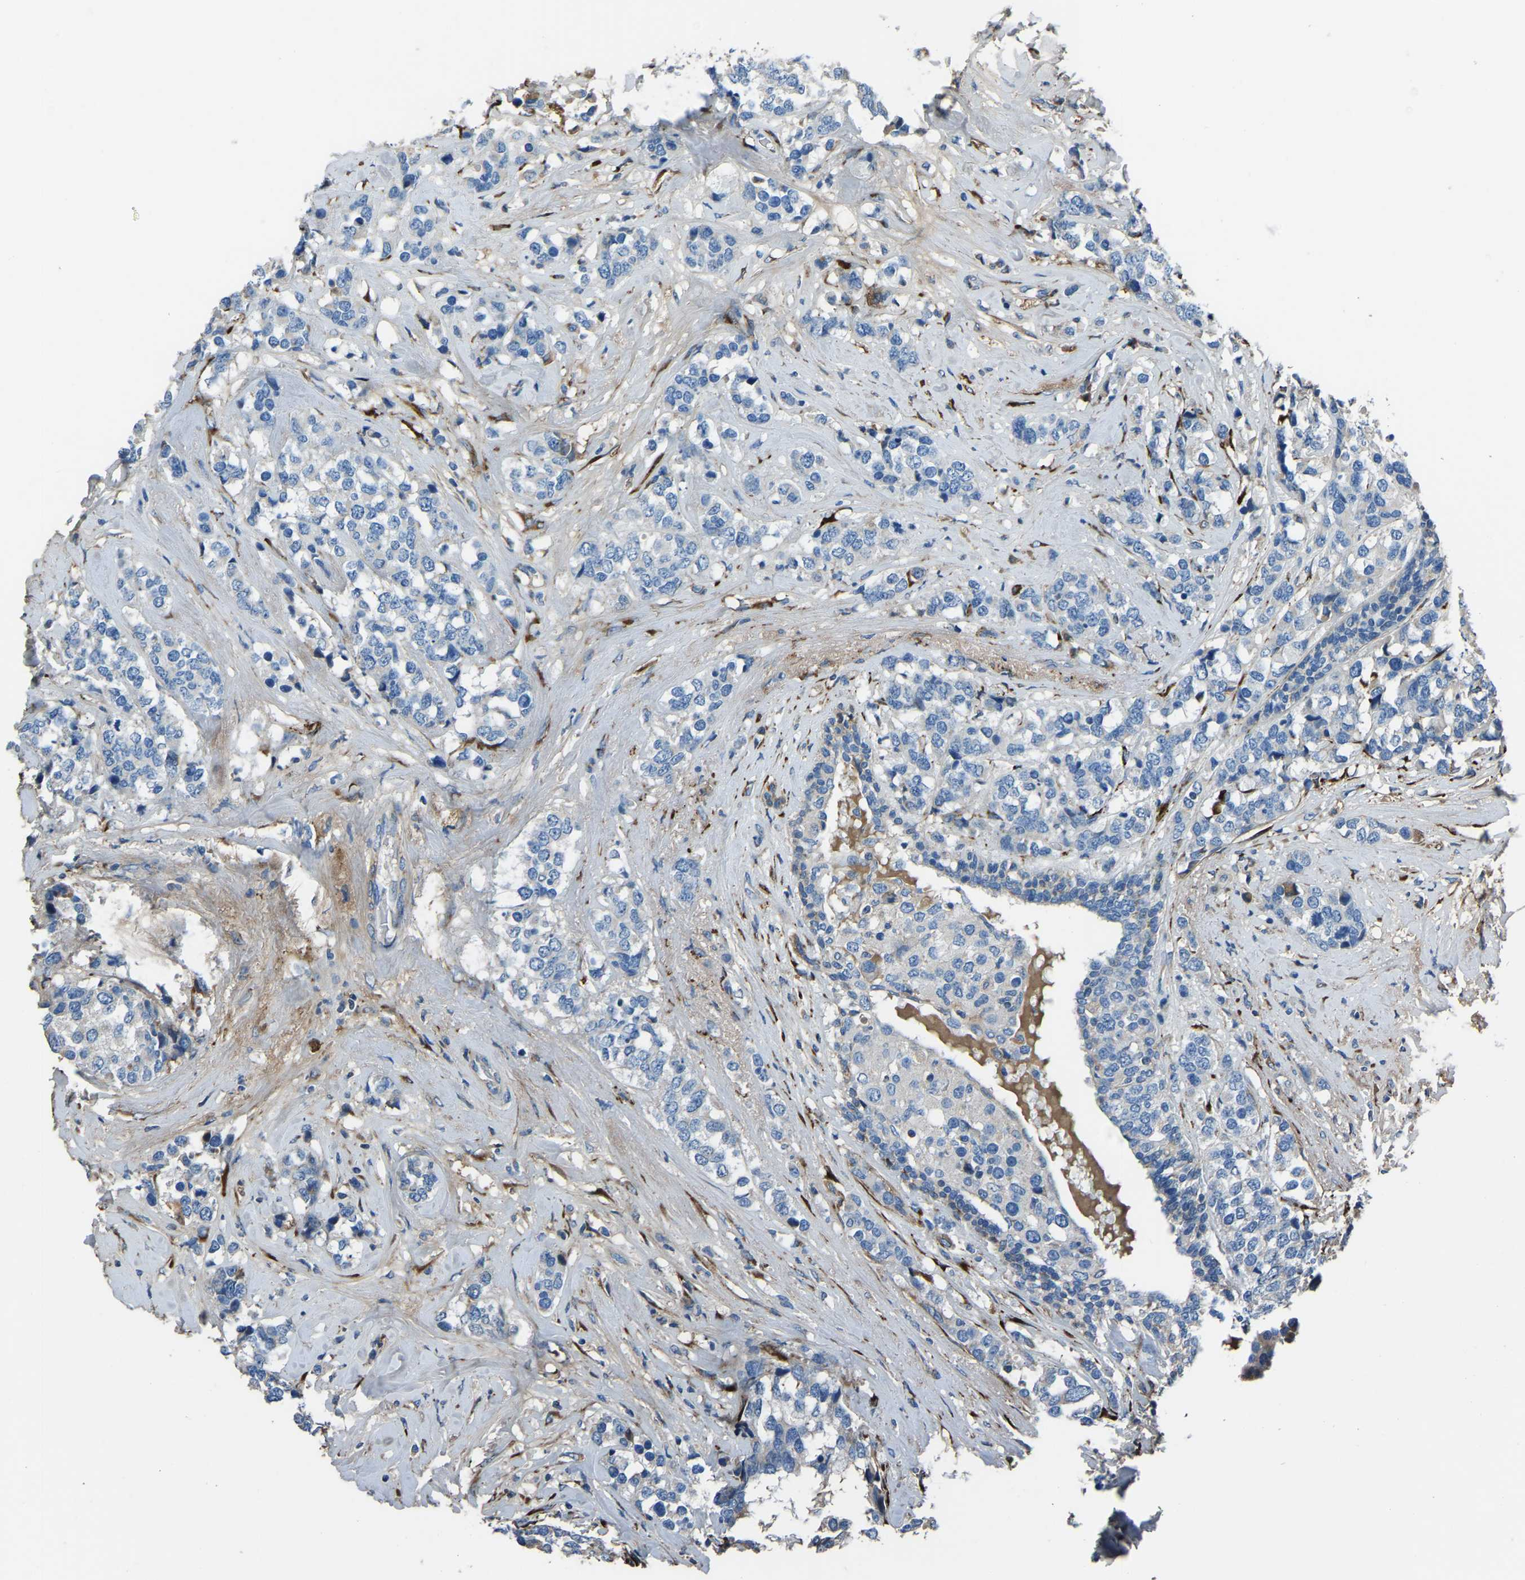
{"staining": {"intensity": "negative", "quantity": "none", "location": "none"}, "tissue": "breast cancer", "cell_type": "Tumor cells", "image_type": "cancer", "snomed": [{"axis": "morphology", "description": "Lobular carcinoma"}, {"axis": "topography", "description": "Breast"}], "caption": "The IHC photomicrograph has no significant staining in tumor cells of breast cancer tissue.", "gene": "COL3A1", "patient": {"sex": "female", "age": 59}}